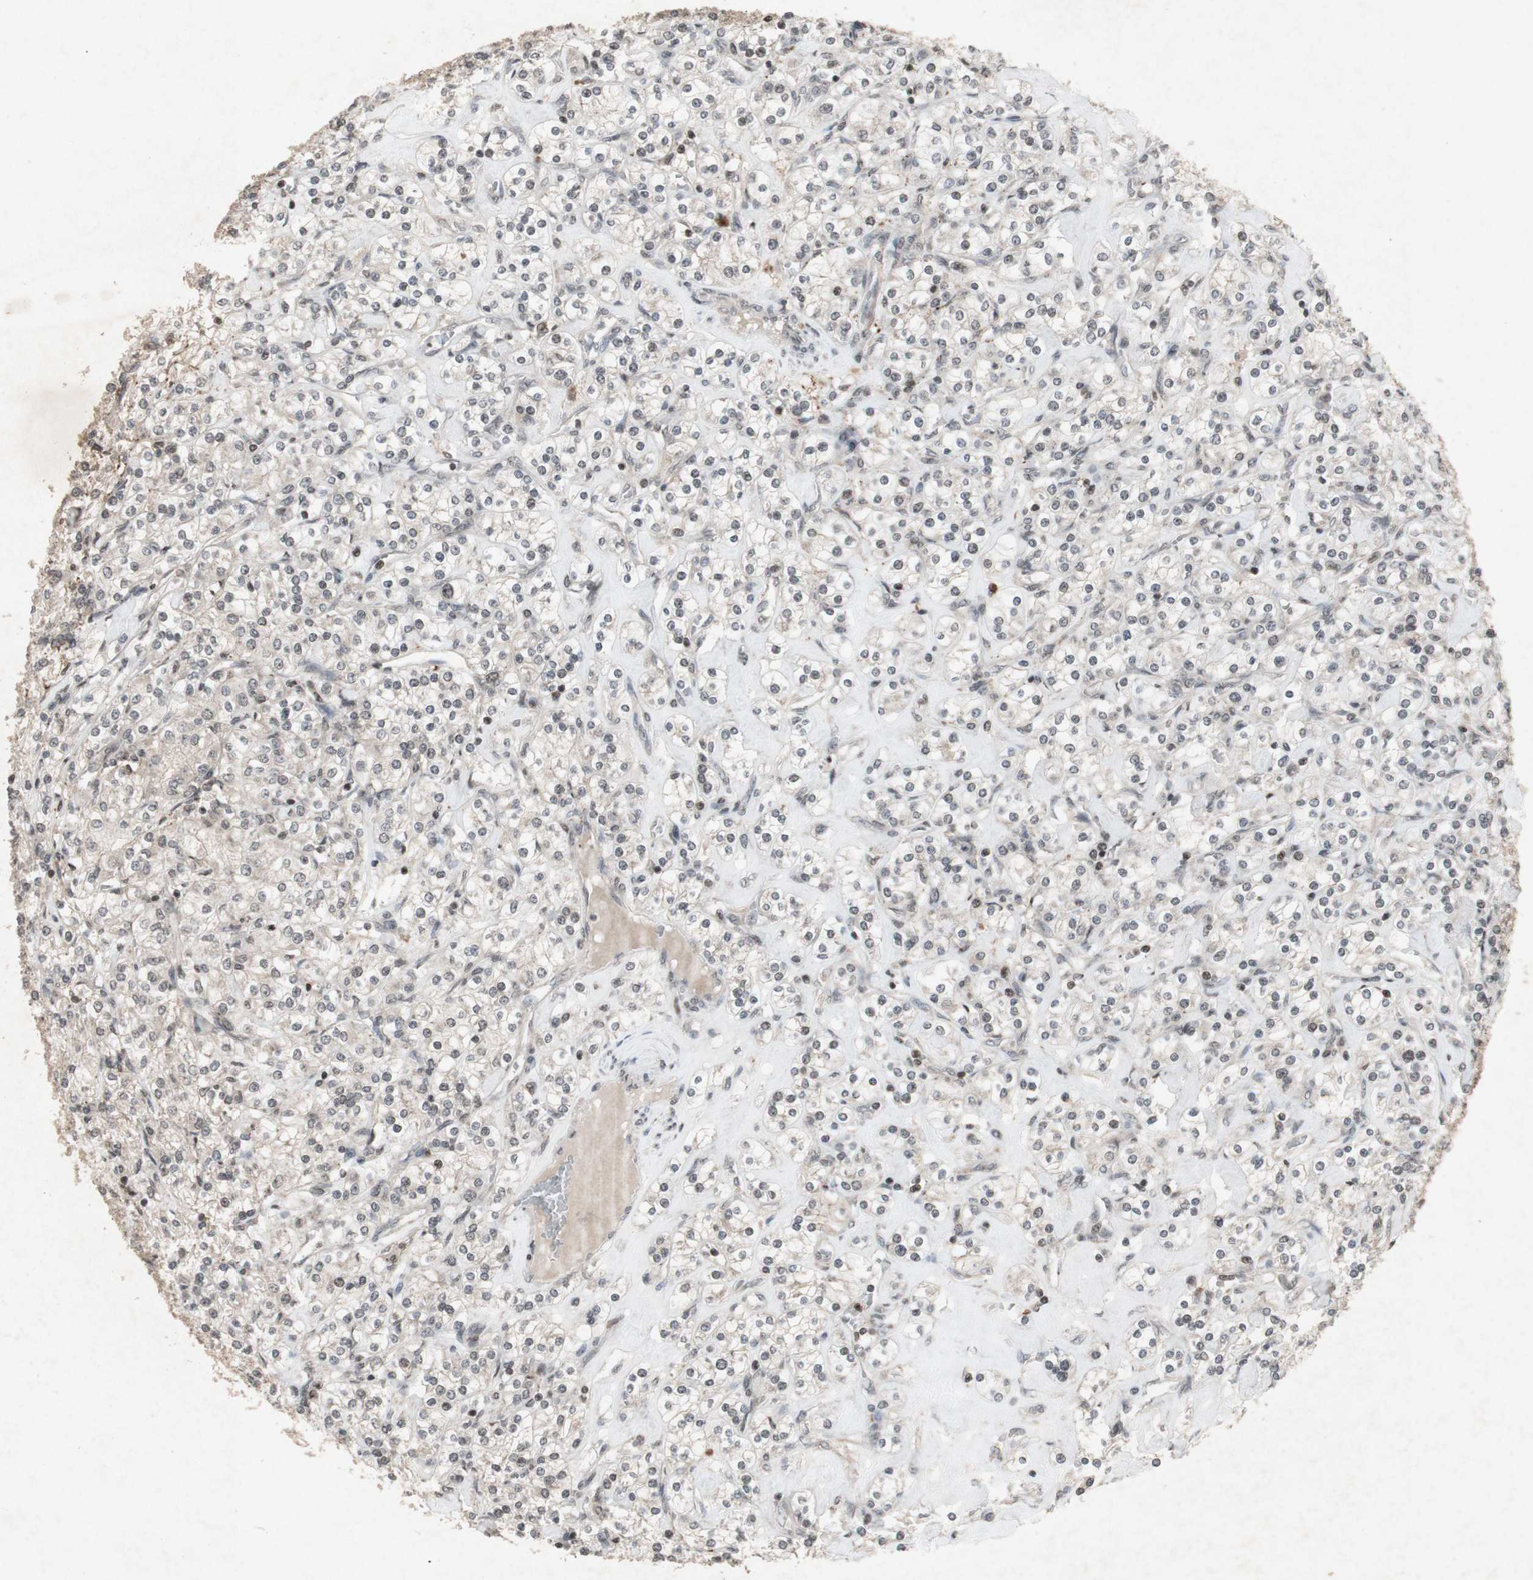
{"staining": {"intensity": "negative", "quantity": "none", "location": "none"}, "tissue": "renal cancer", "cell_type": "Tumor cells", "image_type": "cancer", "snomed": [{"axis": "morphology", "description": "Adenocarcinoma, NOS"}, {"axis": "topography", "description": "Kidney"}], "caption": "There is no significant positivity in tumor cells of renal cancer (adenocarcinoma). (Brightfield microscopy of DAB (3,3'-diaminobenzidine) immunohistochemistry (IHC) at high magnification).", "gene": "PLXNA1", "patient": {"sex": "male", "age": 77}}